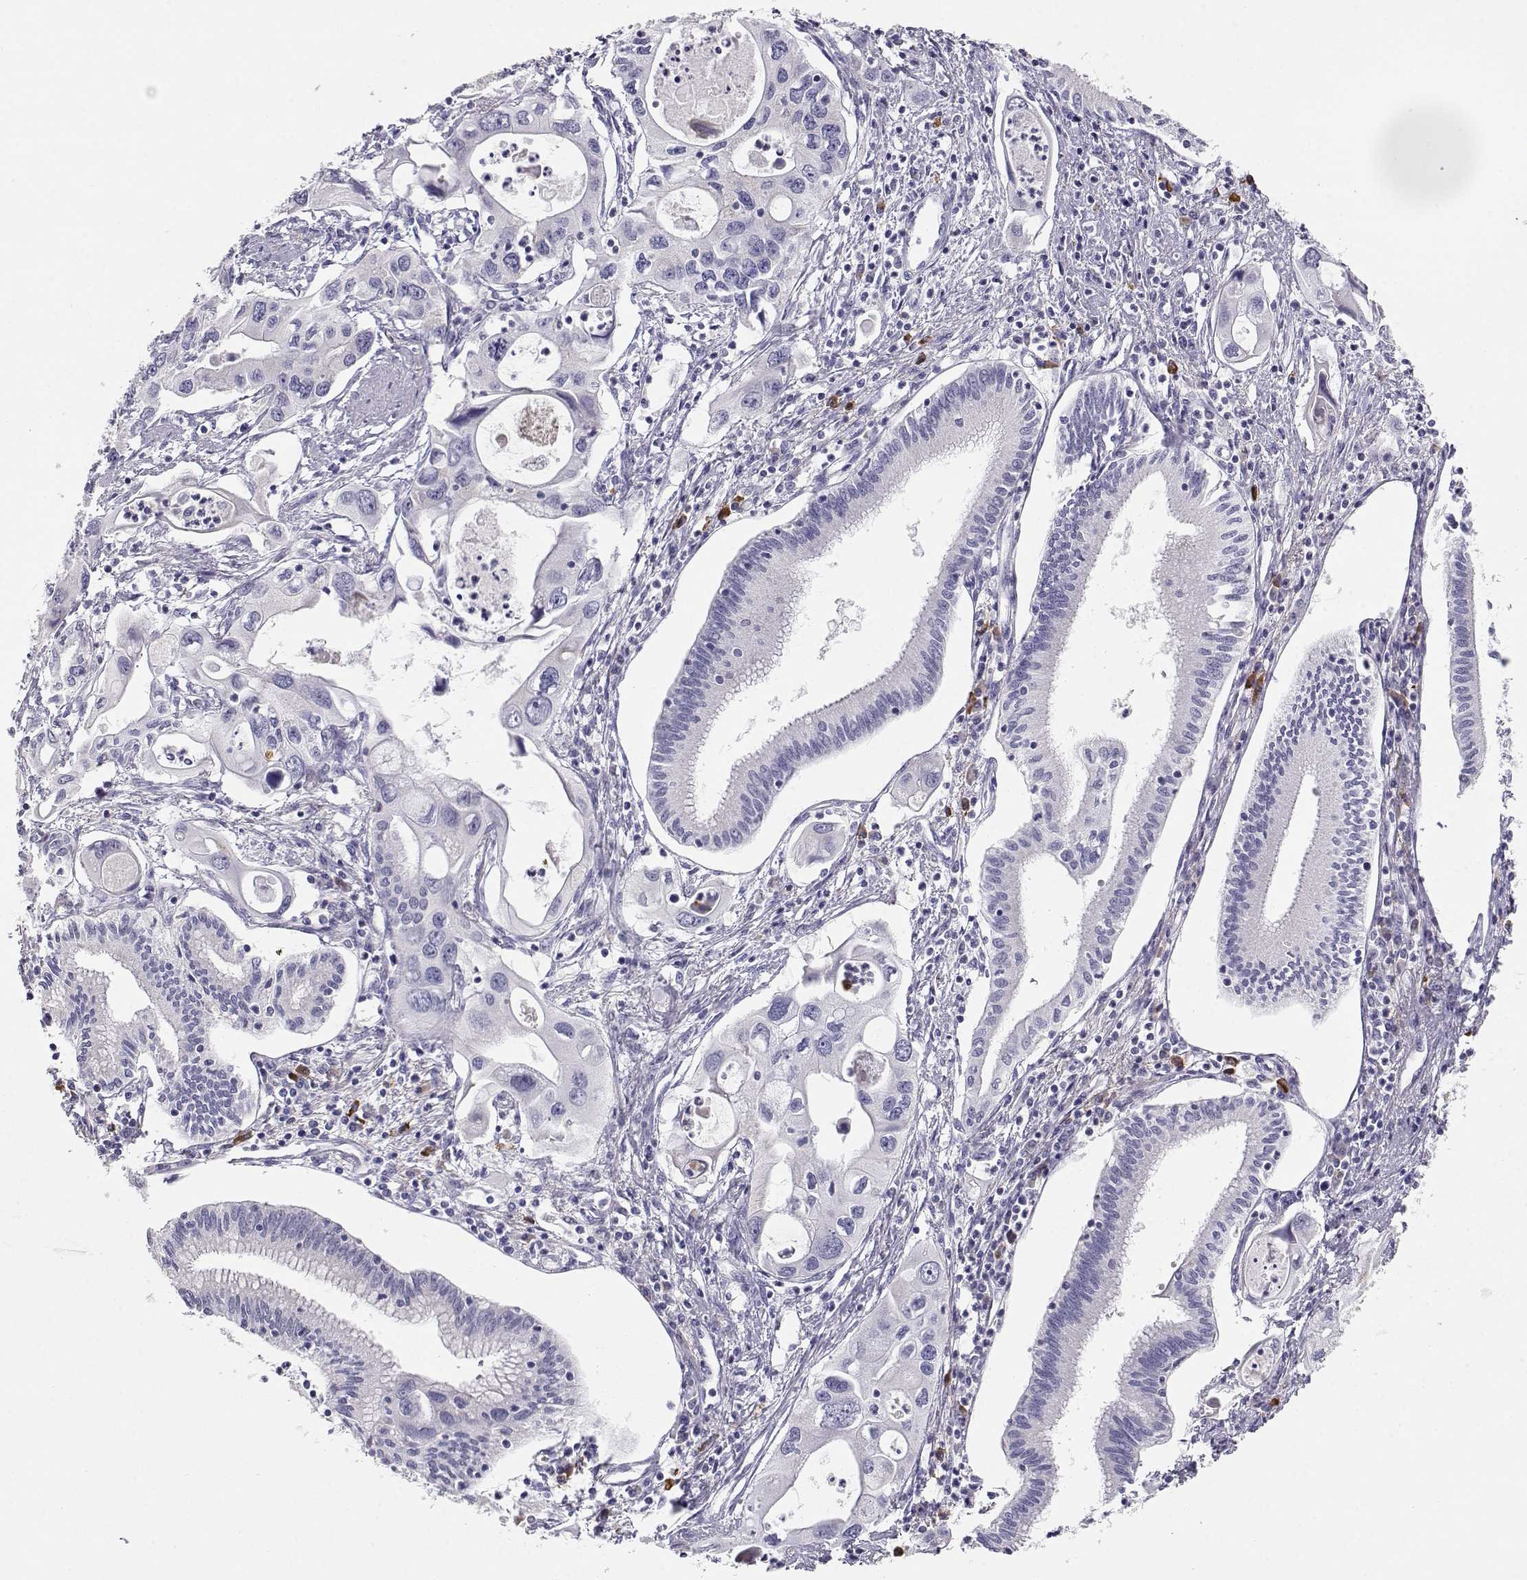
{"staining": {"intensity": "negative", "quantity": "none", "location": "none"}, "tissue": "pancreatic cancer", "cell_type": "Tumor cells", "image_type": "cancer", "snomed": [{"axis": "morphology", "description": "Adenocarcinoma, NOS"}, {"axis": "topography", "description": "Pancreas"}], "caption": "This is an IHC image of adenocarcinoma (pancreatic). There is no expression in tumor cells.", "gene": "CDHR1", "patient": {"sex": "male", "age": 60}}